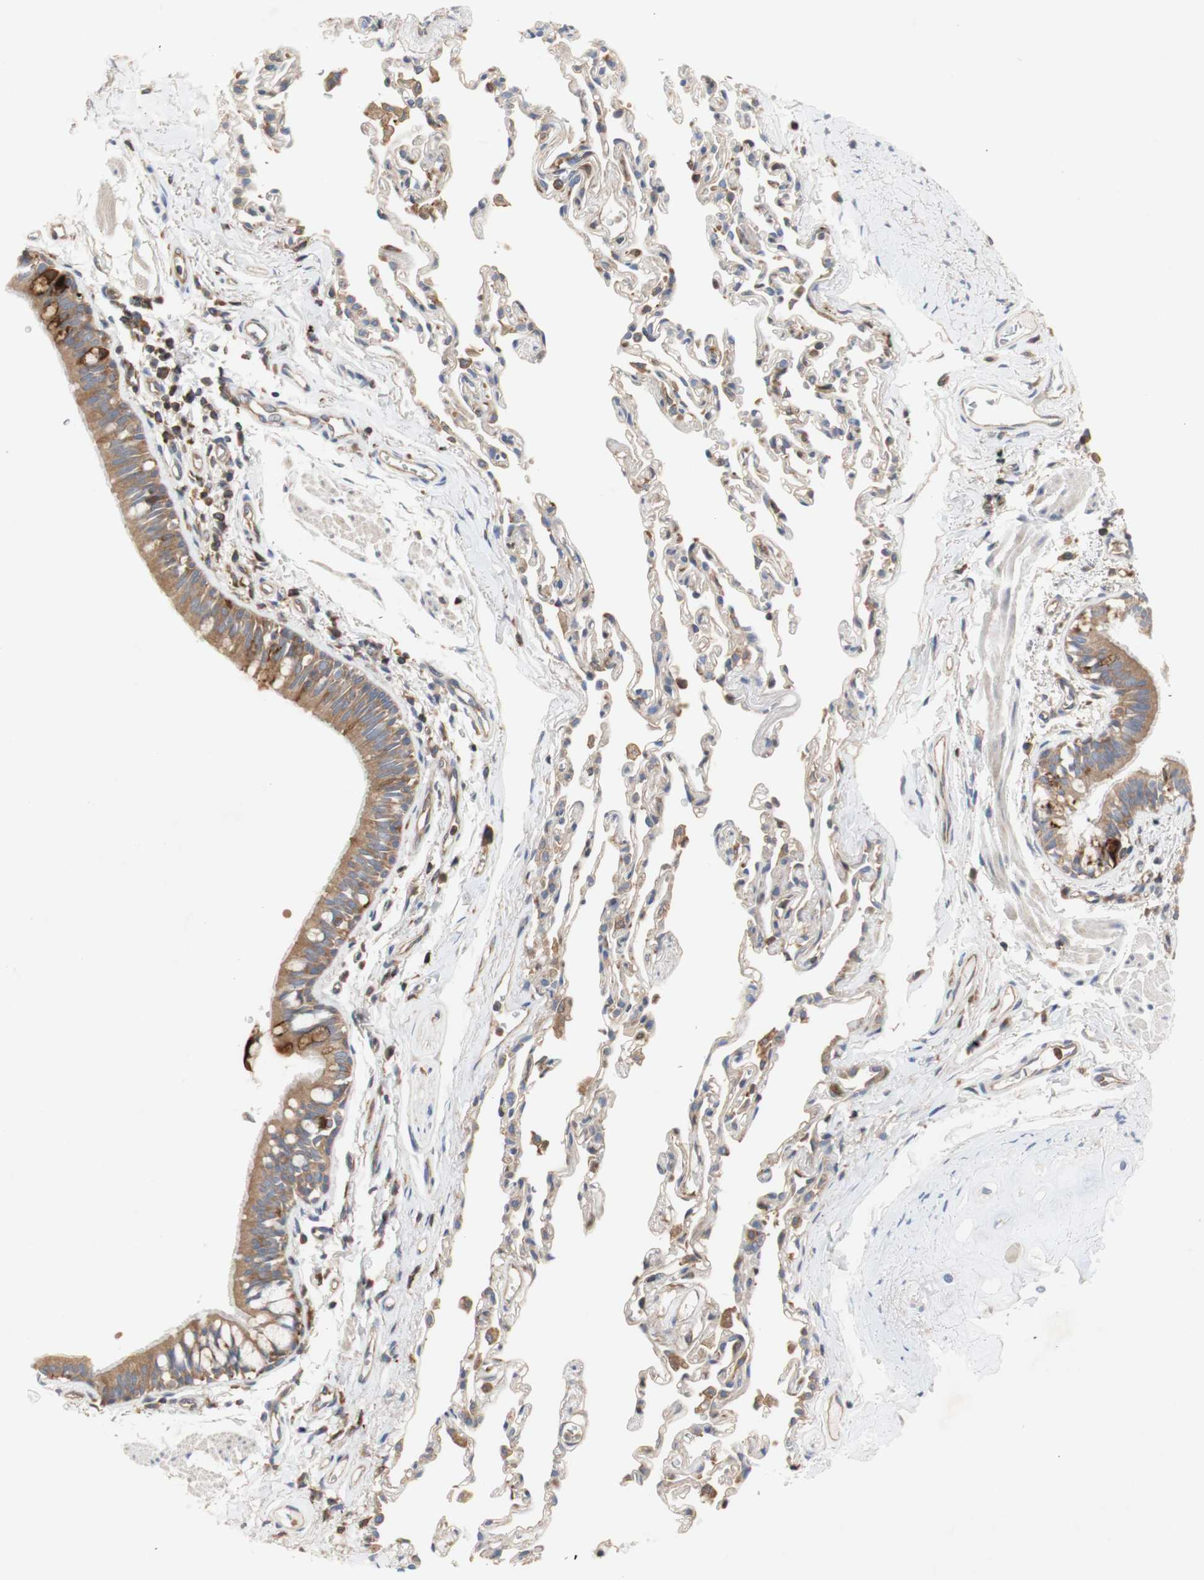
{"staining": {"intensity": "moderate", "quantity": ">75%", "location": "cytoplasmic/membranous"}, "tissue": "bronchus", "cell_type": "Respiratory epithelial cells", "image_type": "normal", "snomed": [{"axis": "morphology", "description": "Normal tissue, NOS"}, {"axis": "topography", "description": "Bronchus"}, {"axis": "topography", "description": "Lung"}], "caption": "Immunohistochemical staining of unremarkable human bronchus displays >75% levels of moderate cytoplasmic/membranous protein staining in about >75% of respiratory epithelial cells.", "gene": "IKBKG", "patient": {"sex": "male", "age": 64}}